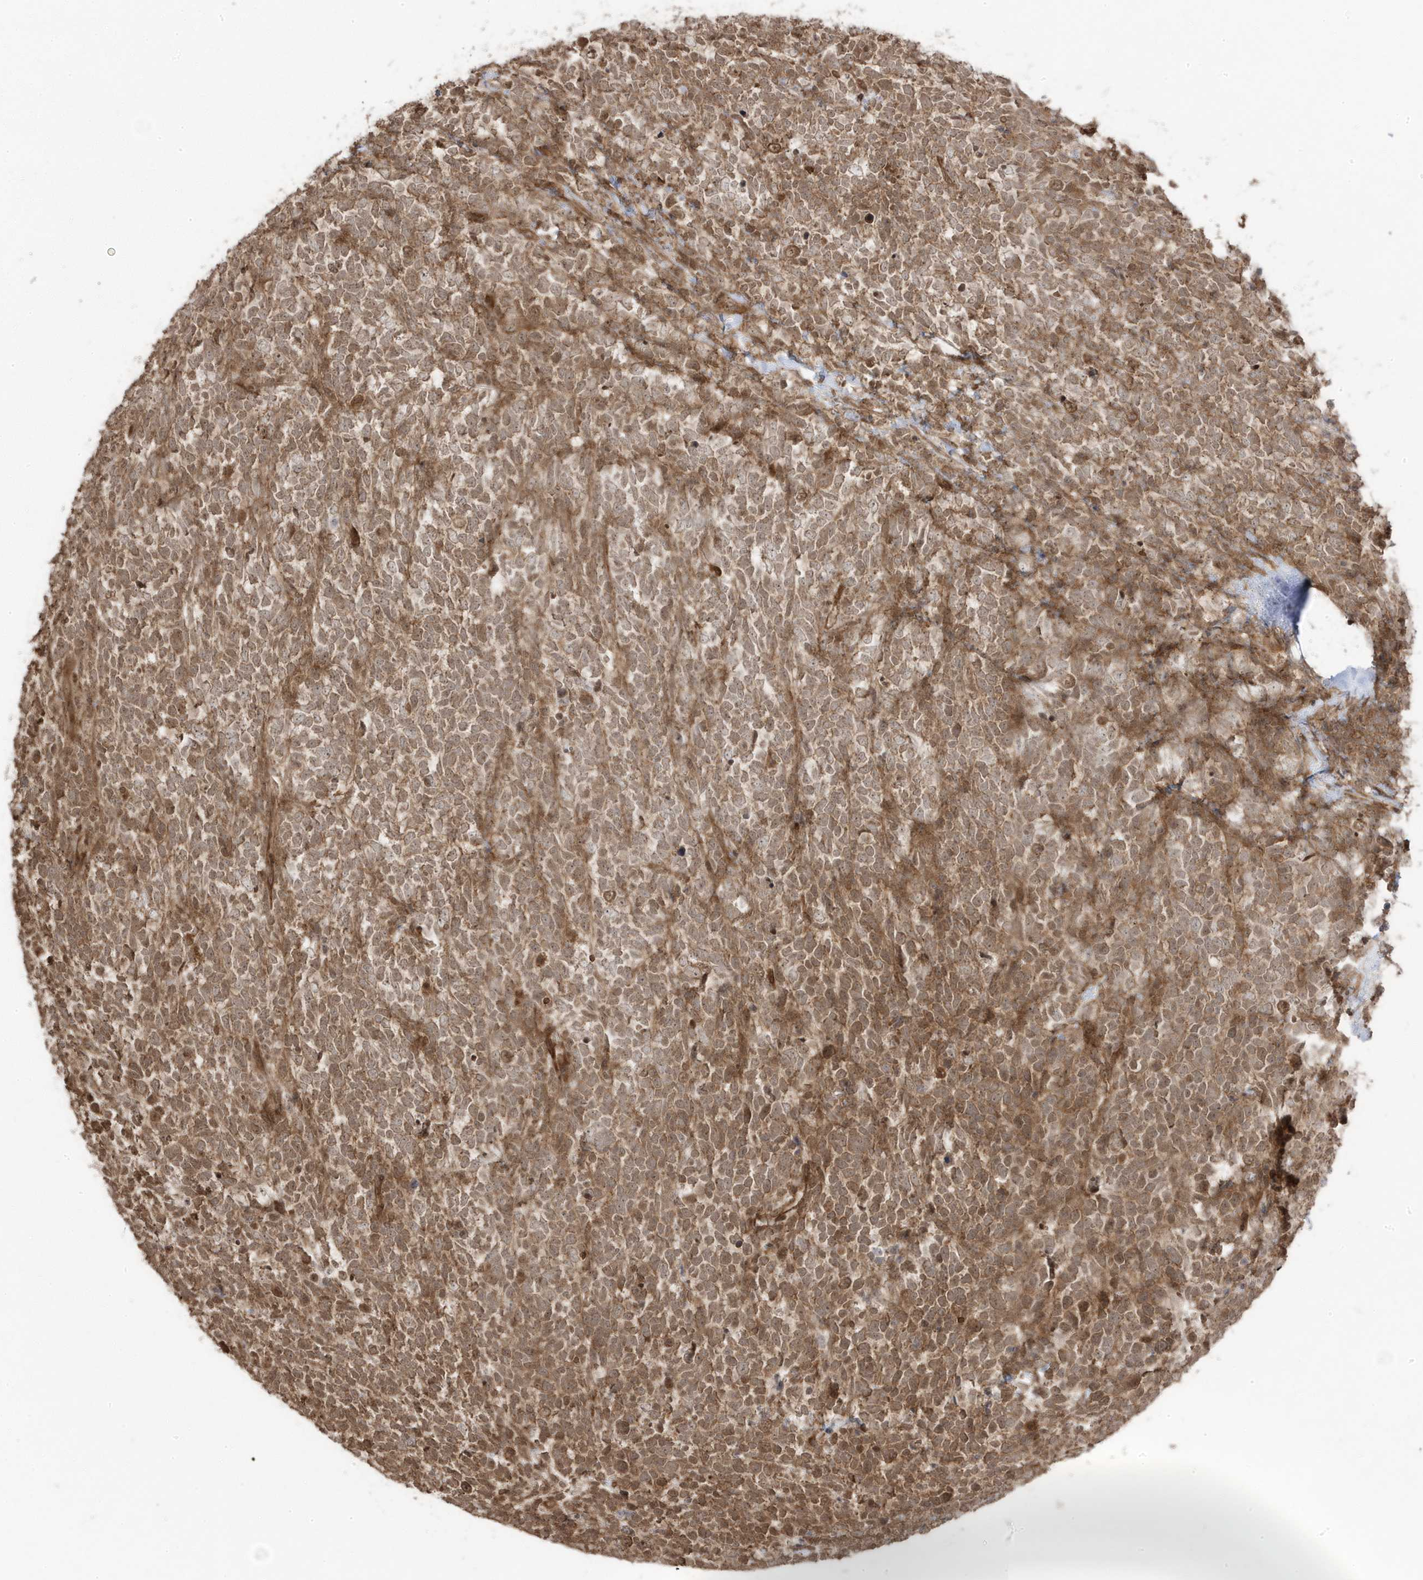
{"staining": {"intensity": "moderate", "quantity": ">75%", "location": "cytoplasmic/membranous"}, "tissue": "urothelial cancer", "cell_type": "Tumor cells", "image_type": "cancer", "snomed": [{"axis": "morphology", "description": "Urothelial carcinoma, High grade"}, {"axis": "topography", "description": "Urinary bladder"}], "caption": "A histopathology image of human high-grade urothelial carcinoma stained for a protein displays moderate cytoplasmic/membranous brown staining in tumor cells.", "gene": "ASAP1", "patient": {"sex": "female", "age": 82}}